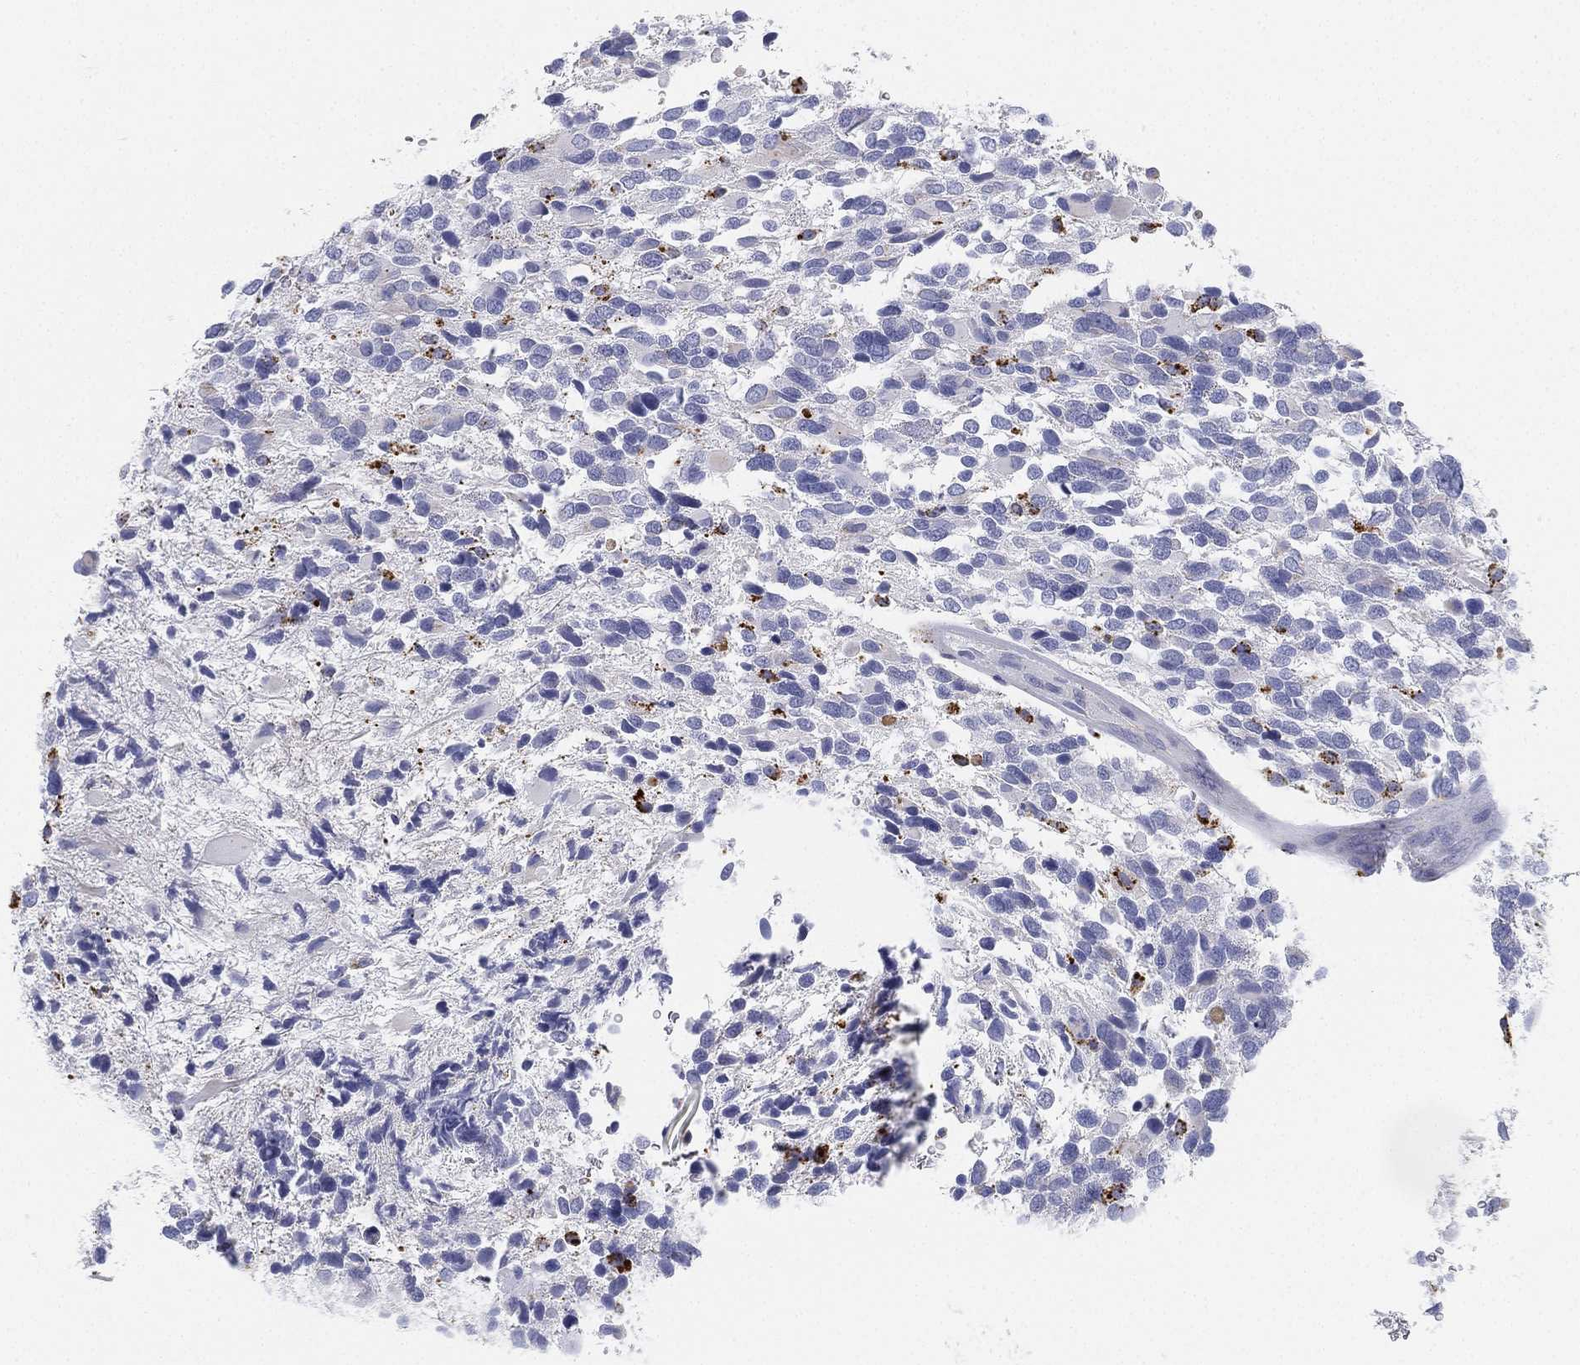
{"staining": {"intensity": "moderate", "quantity": "<25%", "location": "cytoplasmic/membranous"}, "tissue": "glioma", "cell_type": "Tumor cells", "image_type": "cancer", "snomed": [{"axis": "morphology", "description": "Glioma, malignant, Low grade"}, {"axis": "topography", "description": "Brain"}], "caption": "Tumor cells reveal low levels of moderate cytoplasmic/membranous positivity in about <25% of cells in human glioma. (DAB = brown stain, brightfield microscopy at high magnification).", "gene": "NPC2", "patient": {"sex": "female", "age": 32}}